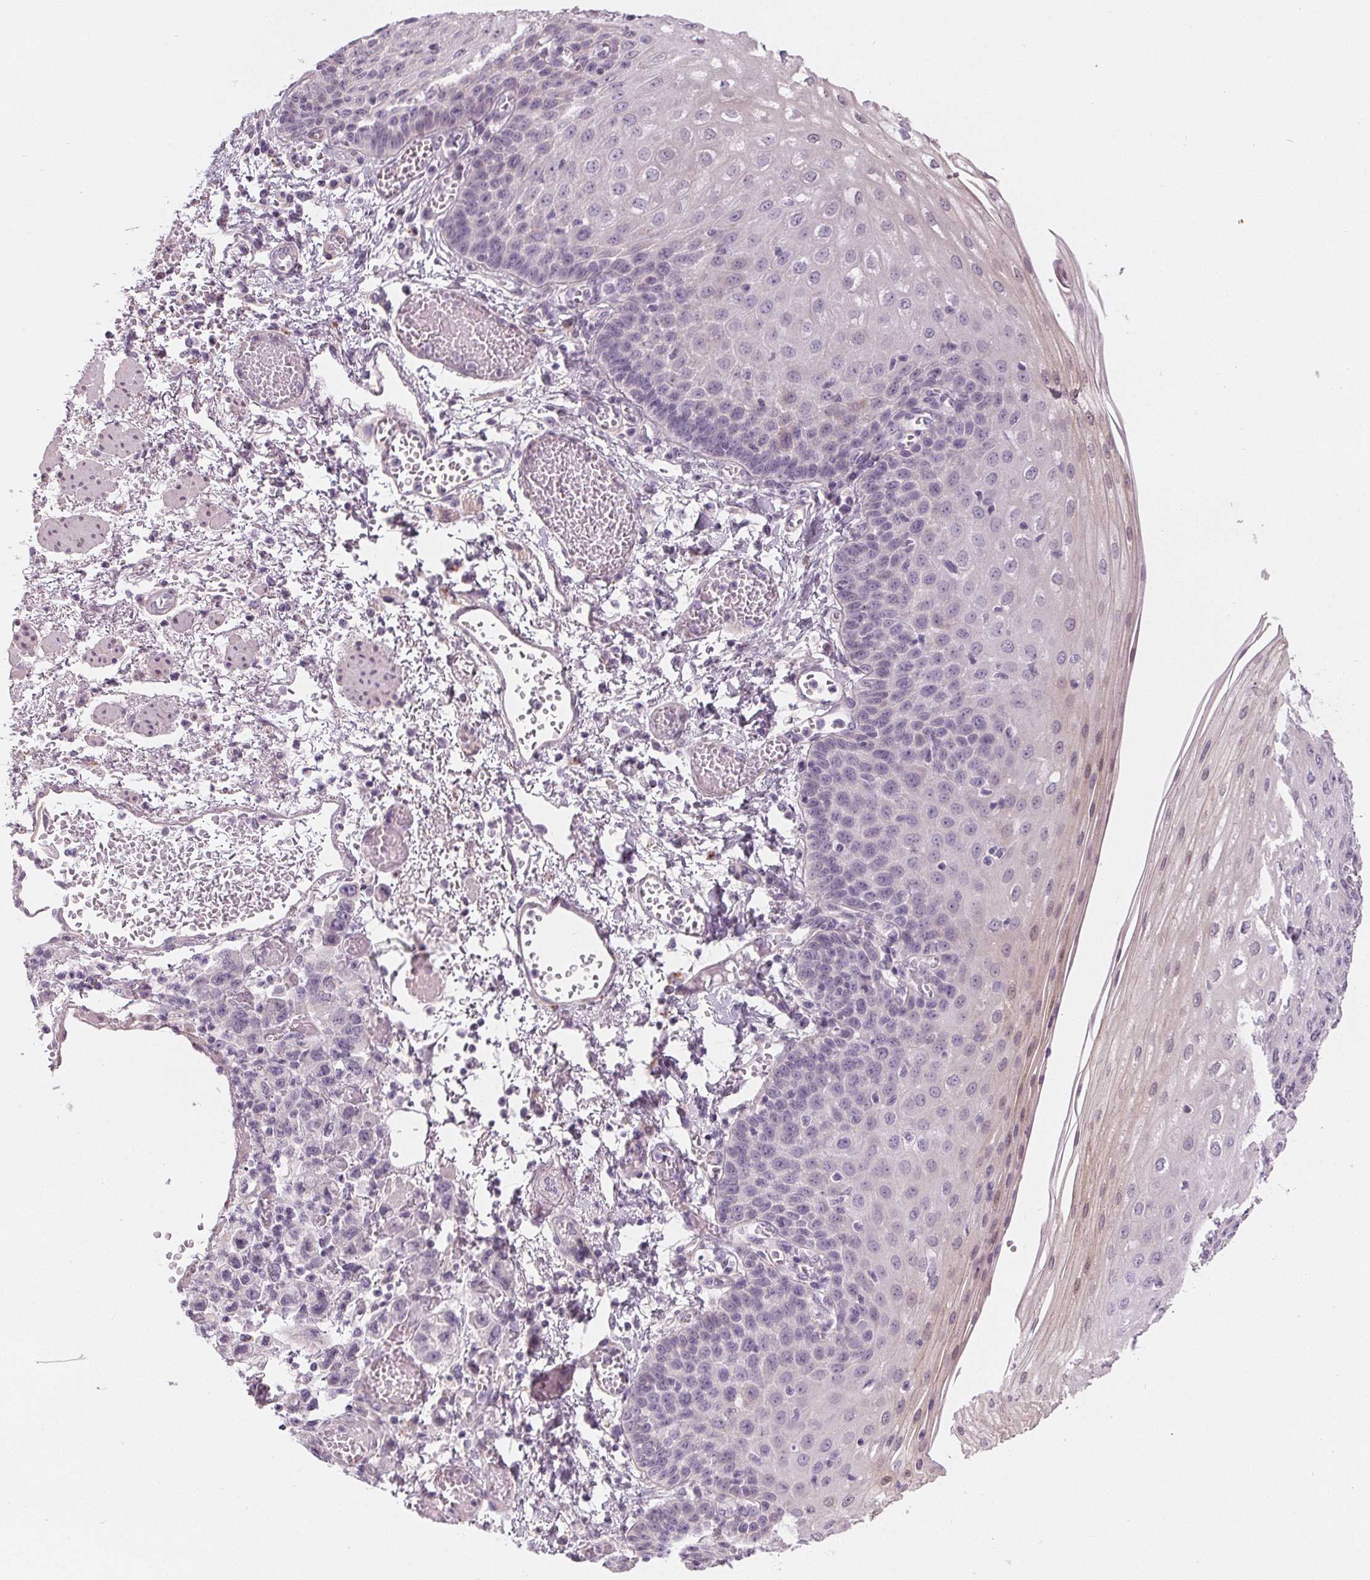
{"staining": {"intensity": "weak", "quantity": "<25%", "location": "nuclear"}, "tissue": "esophagus", "cell_type": "Squamous epithelial cells", "image_type": "normal", "snomed": [{"axis": "morphology", "description": "Normal tissue, NOS"}, {"axis": "morphology", "description": "Adenocarcinoma, NOS"}, {"axis": "topography", "description": "Esophagus"}], "caption": "A photomicrograph of human esophagus is negative for staining in squamous epithelial cells. Nuclei are stained in blue.", "gene": "HOPX", "patient": {"sex": "male", "age": 81}}